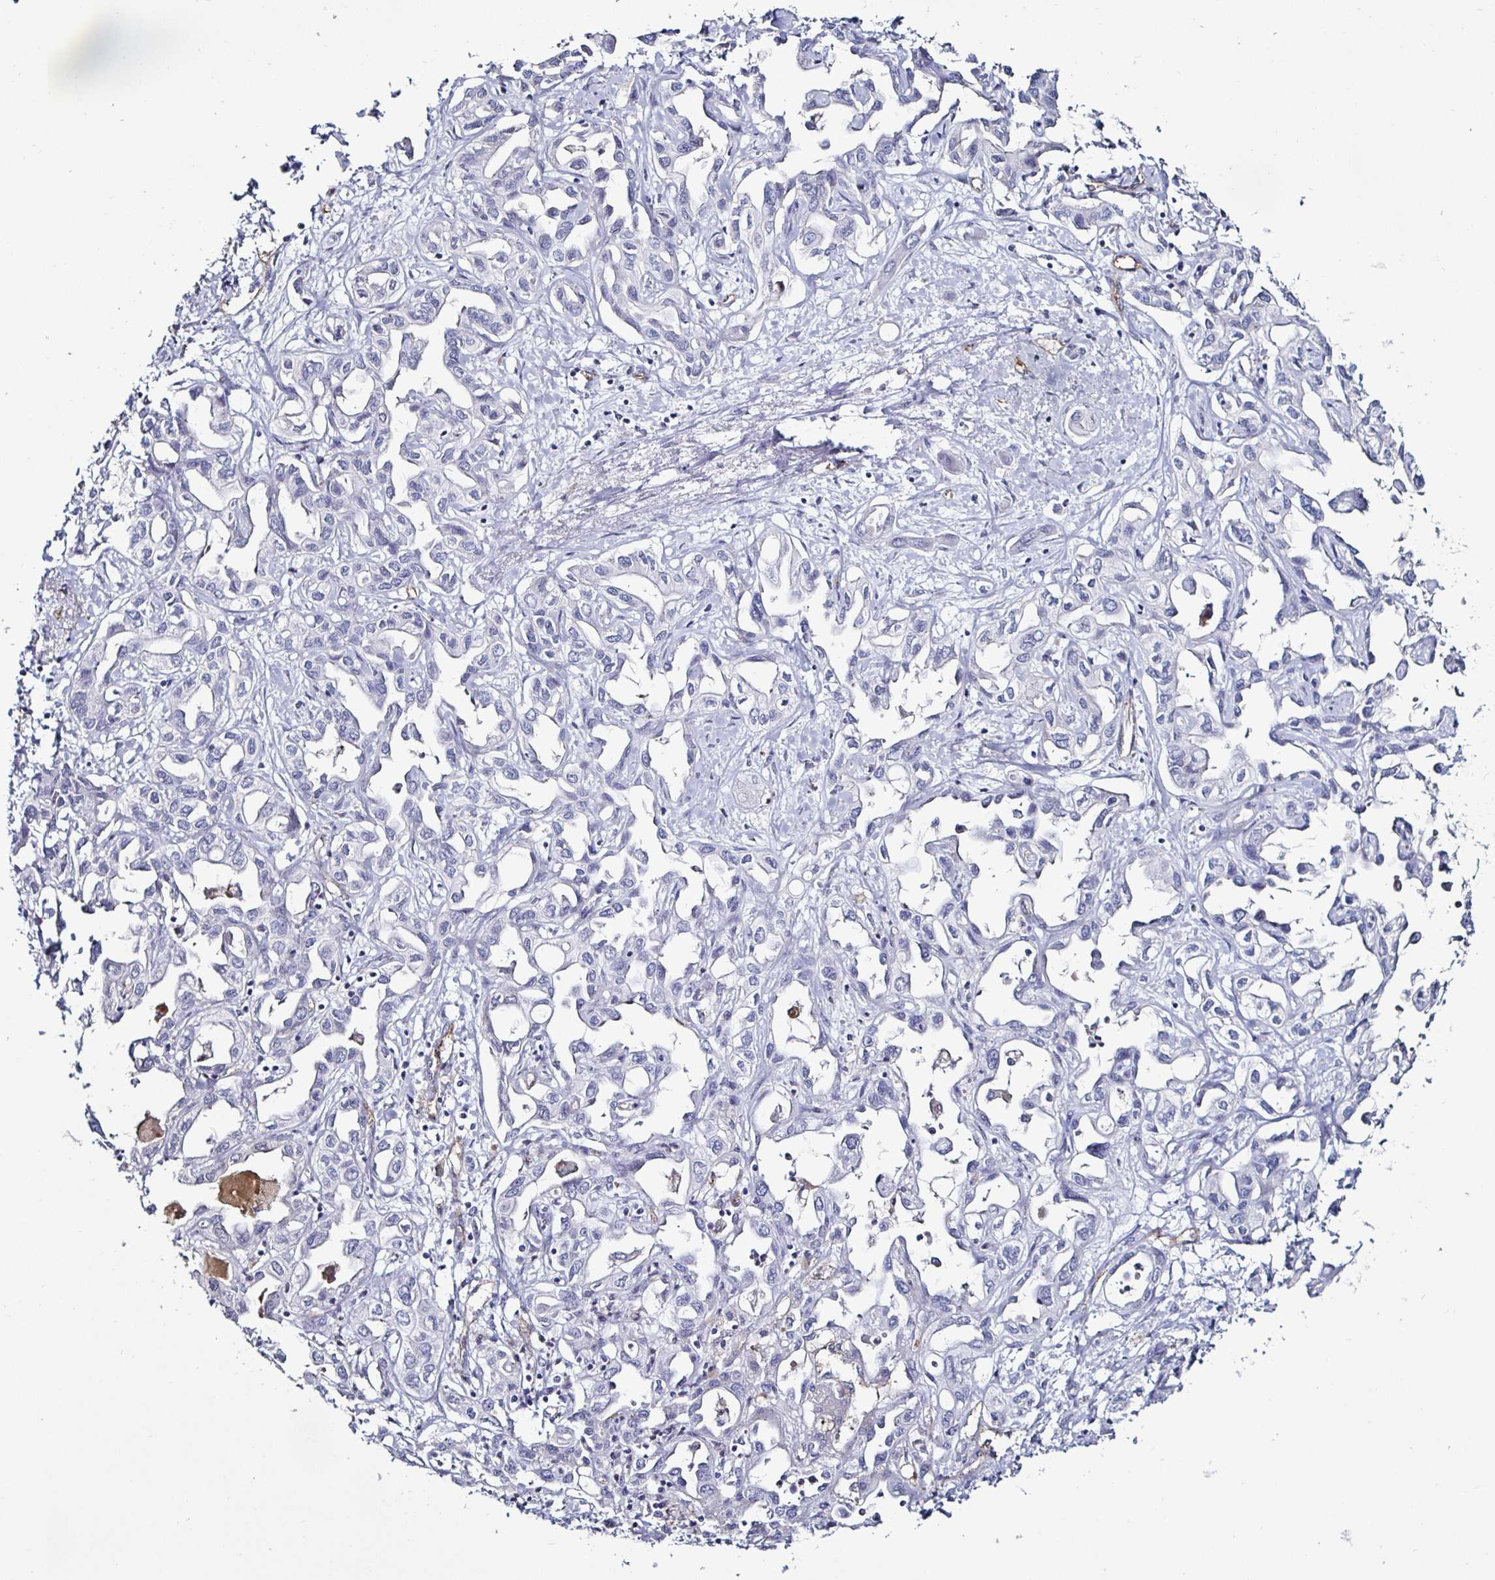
{"staining": {"intensity": "negative", "quantity": "none", "location": "none"}, "tissue": "liver cancer", "cell_type": "Tumor cells", "image_type": "cancer", "snomed": [{"axis": "morphology", "description": "Cholangiocarcinoma"}, {"axis": "topography", "description": "Liver"}], "caption": "High magnification brightfield microscopy of liver cholangiocarcinoma stained with DAB (brown) and counterstained with hematoxylin (blue): tumor cells show no significant positivity.", "gene": "ACSBG2", "patient": {"sex": "female", "age": 64}}